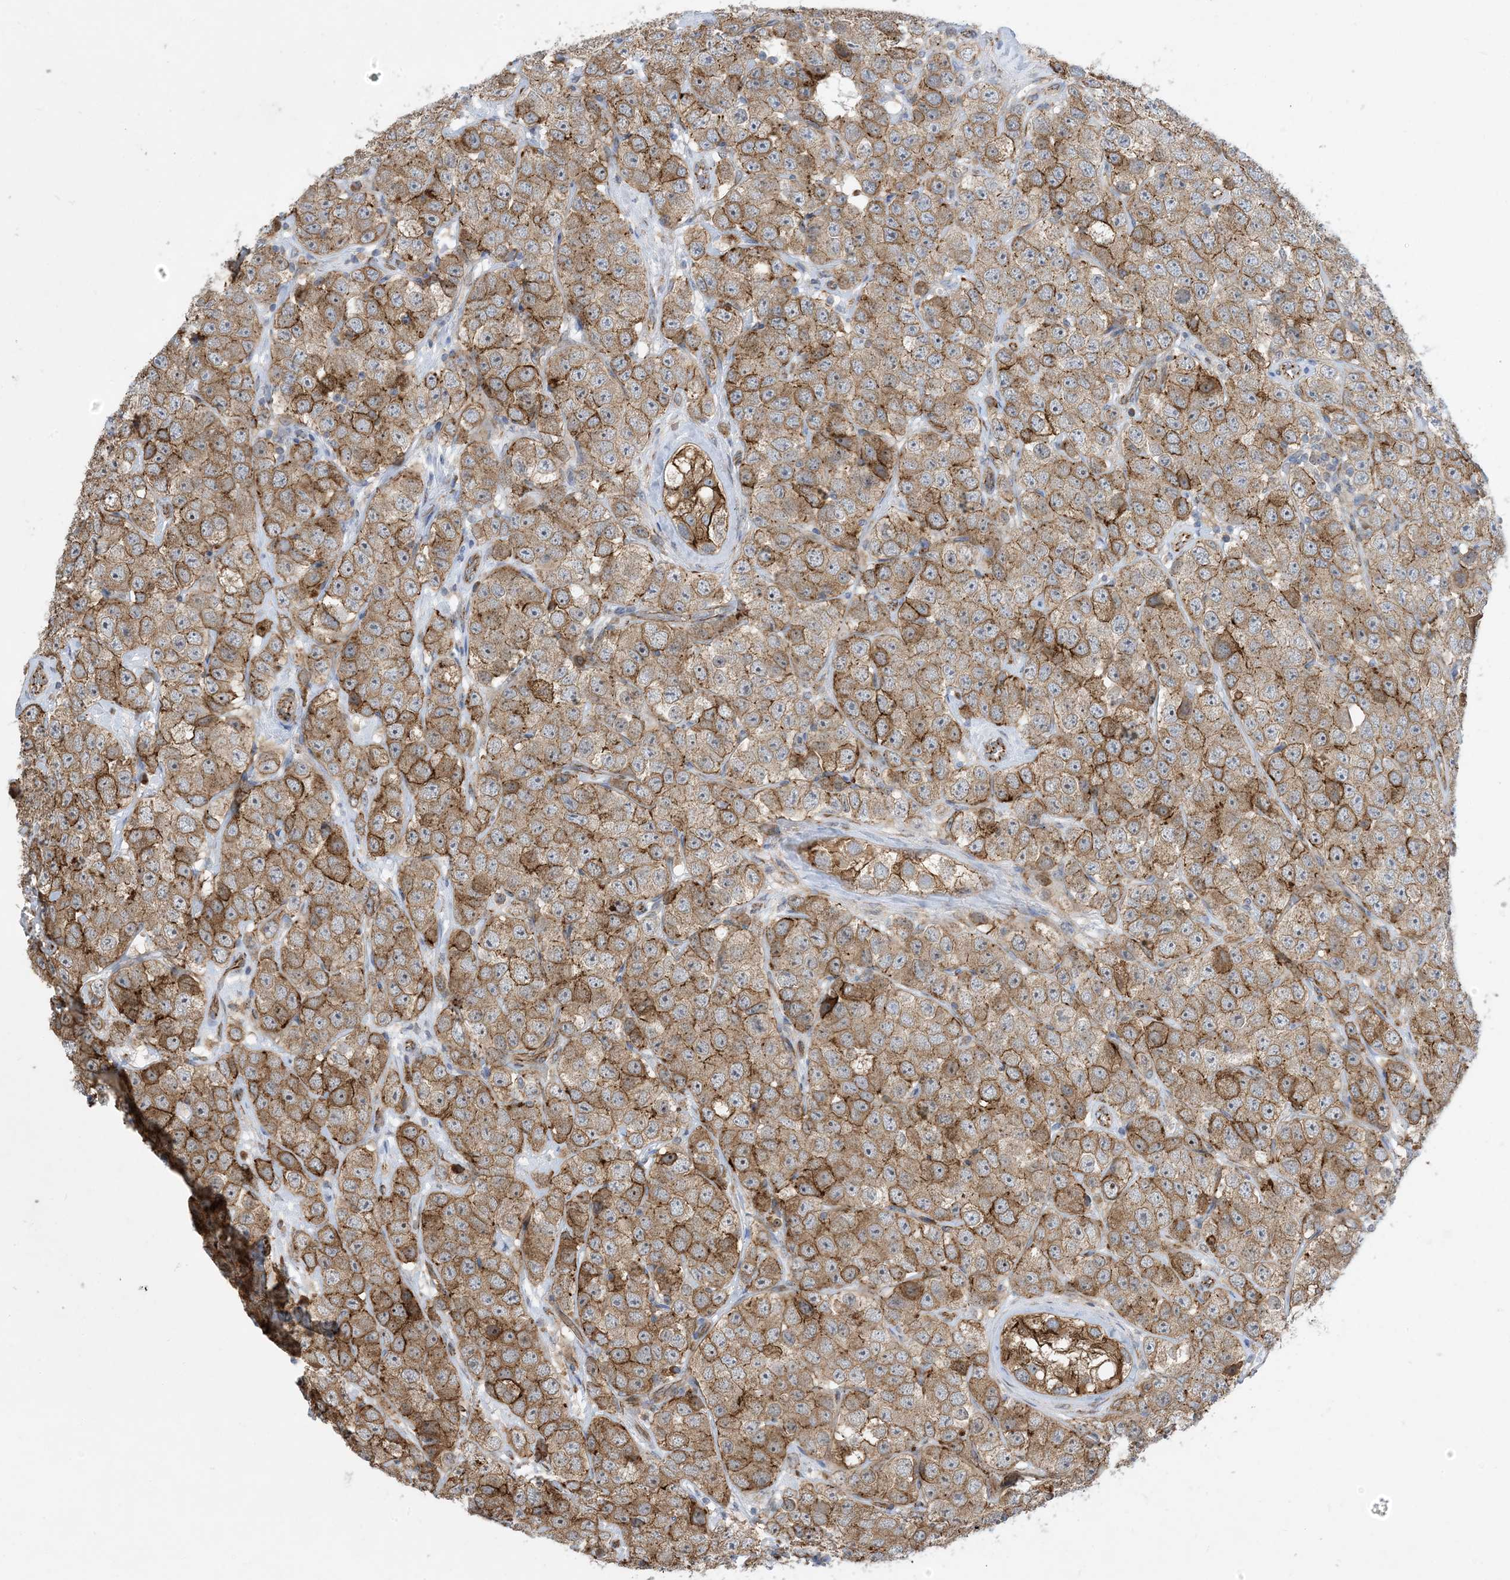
{"staining": {"intensity": "moderate", "quantity": ">75%", "location": "cytoplasmic/membranous"}, "tissue": "testis cancer", "cell_type": "Tumor cells", "image_type": "cancer", "snomed": [{"axis": "morphology", "description": "Seminoma, NOS"}, {"axis": "topography", "description": "Testis"}], "caption": "Immunohistochemical staining of human seminoma (testis) reveals medium levels of moderate cytoplasmic/membranous expression in about >75% of tumor cells.", "gene": "OTOP1", "patient": {"sex": "male", "age": 28}}